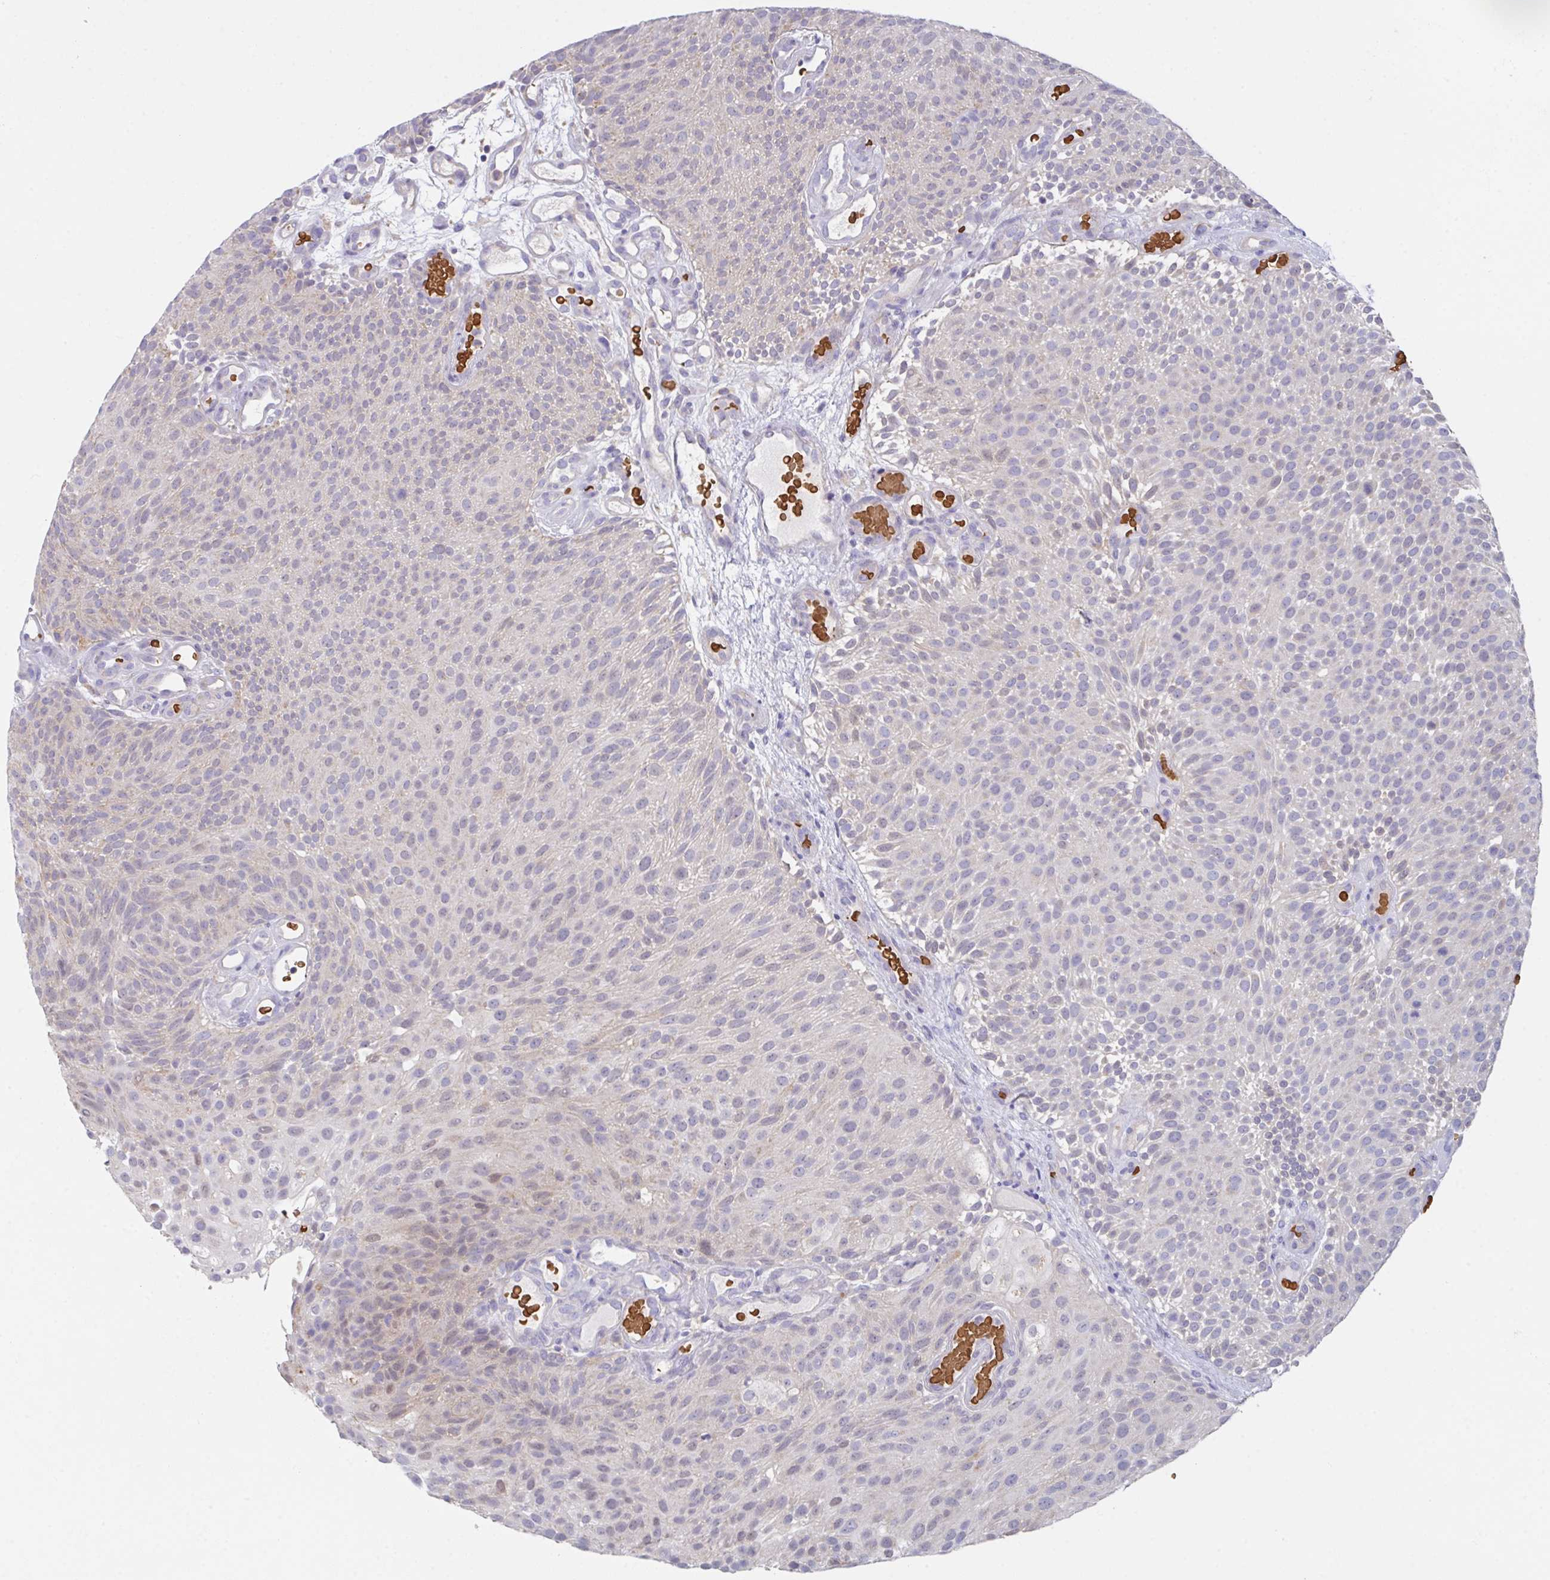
{"staining": {"intensity": "negative", "quantity": "none", "location": "none"}, "tissue": "urothelial cancer", "cell_type": "Tumor cells", "image_type": "cancer", "snomed": [{"axis": "morphology", "description": "Urothelial carcinoma, Low grade"}, {"axis": "topography", "description": "Urinary bladder"}], "caption": "The IHC micrograph has no significant staining in tumor cells of urothelial cancer tissue.", "gene": "TFAP2C", "patient": {"sex": "male", "age": 78}}